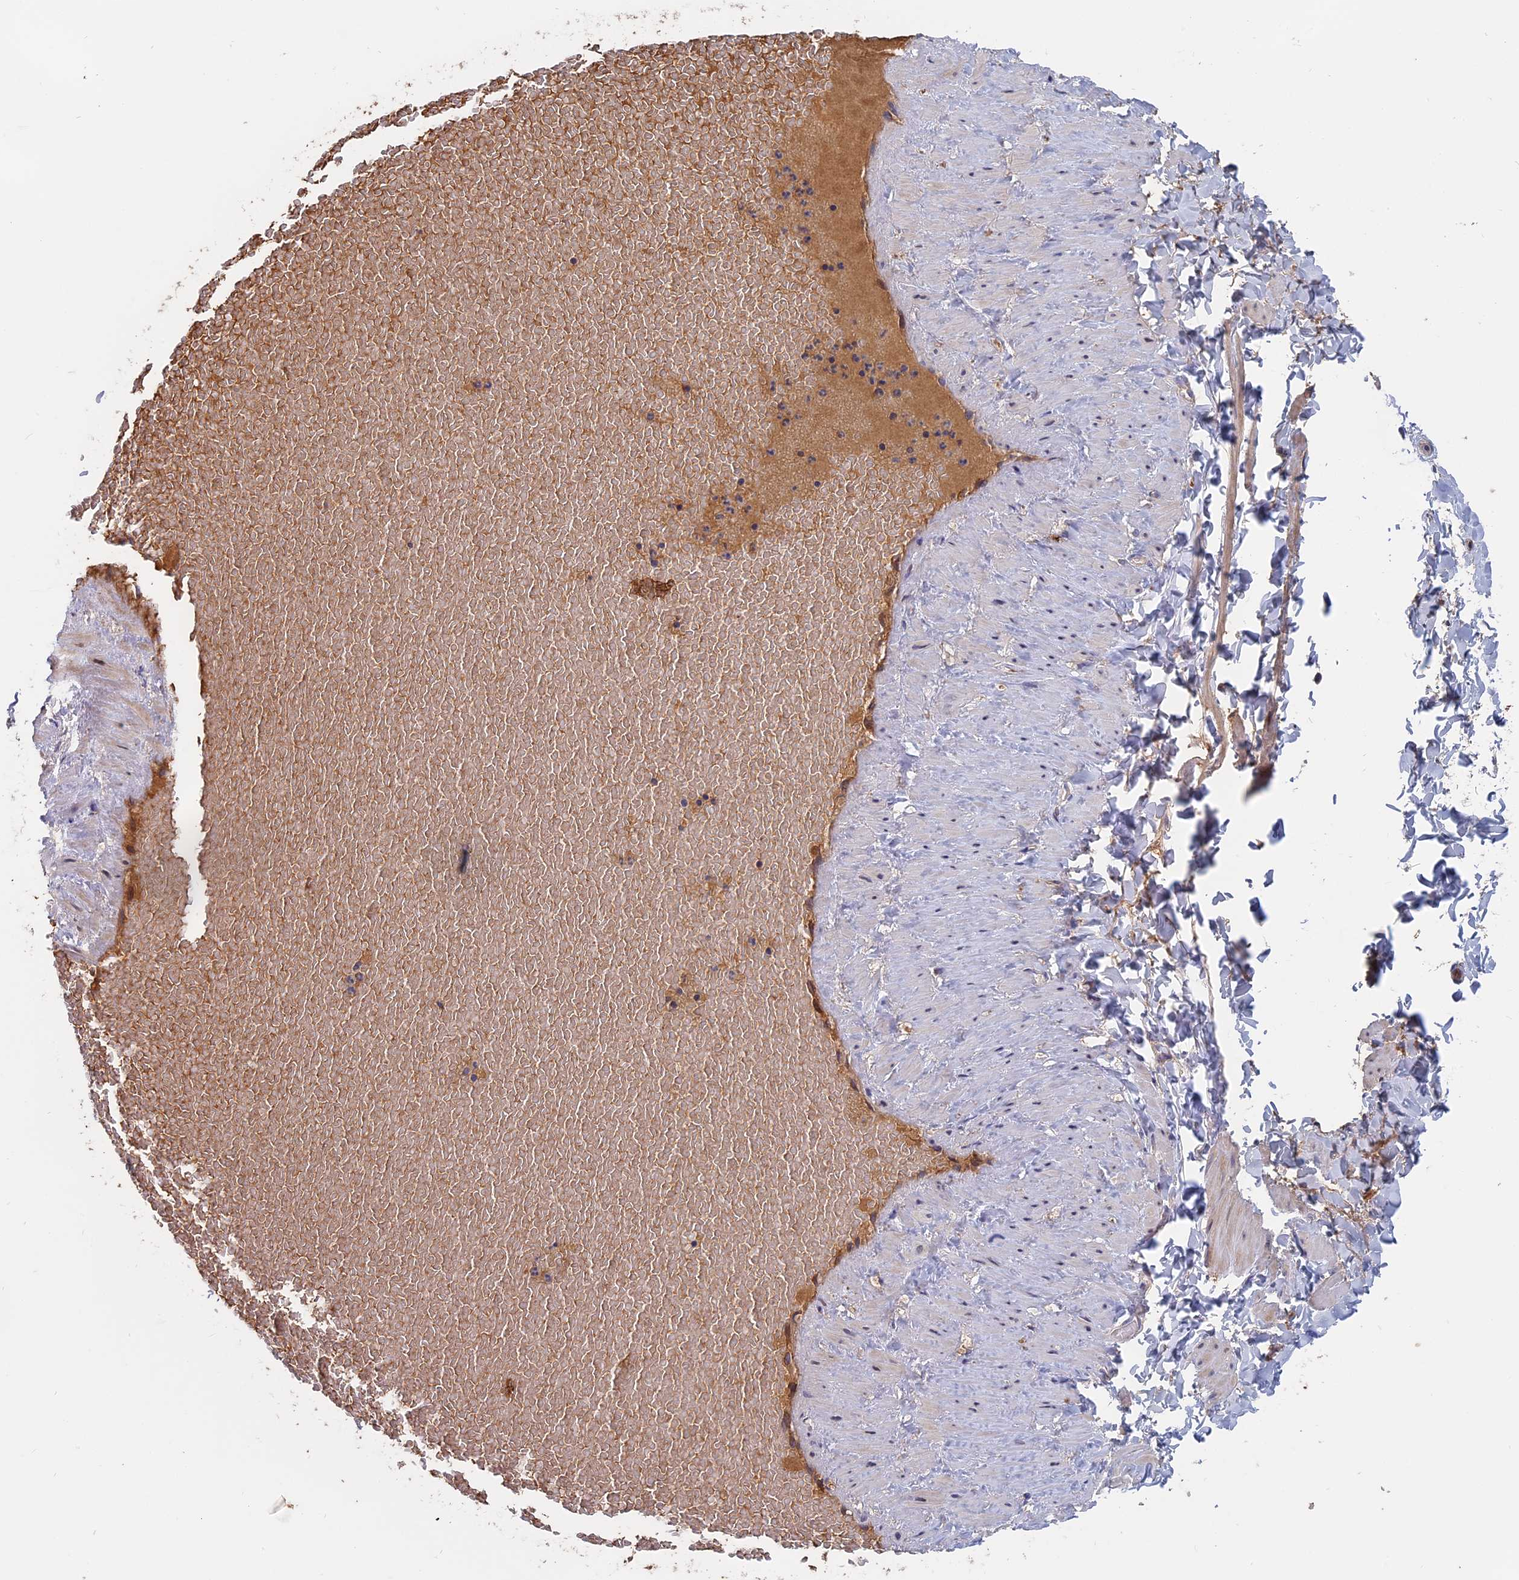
{"staining": {"intensity": "negative", "quantity": "none", "location": "none"}, "tissue": "adipose tissue", "cell_type": "Adipocytes", "image_type": "normal", "snomed": [{"axis": "morphology", "description": "Normal tissue, NOS"}, {"axis": "topography", "description": "Adipose tissue"}, {"axis": "topography", "description": "Vascular tissue"}, {"axis": "topography", "description": "Peripheral nerve tissue"}], "caption": "Histopathology image shows no protein positivity in adipocytes of unremarkable adipose tissue. (Immunohistochemistry, brightfield microscopy, high magnification).", "gene": "SLC33A1", "patient": {"sex": "male", "age": 25}}